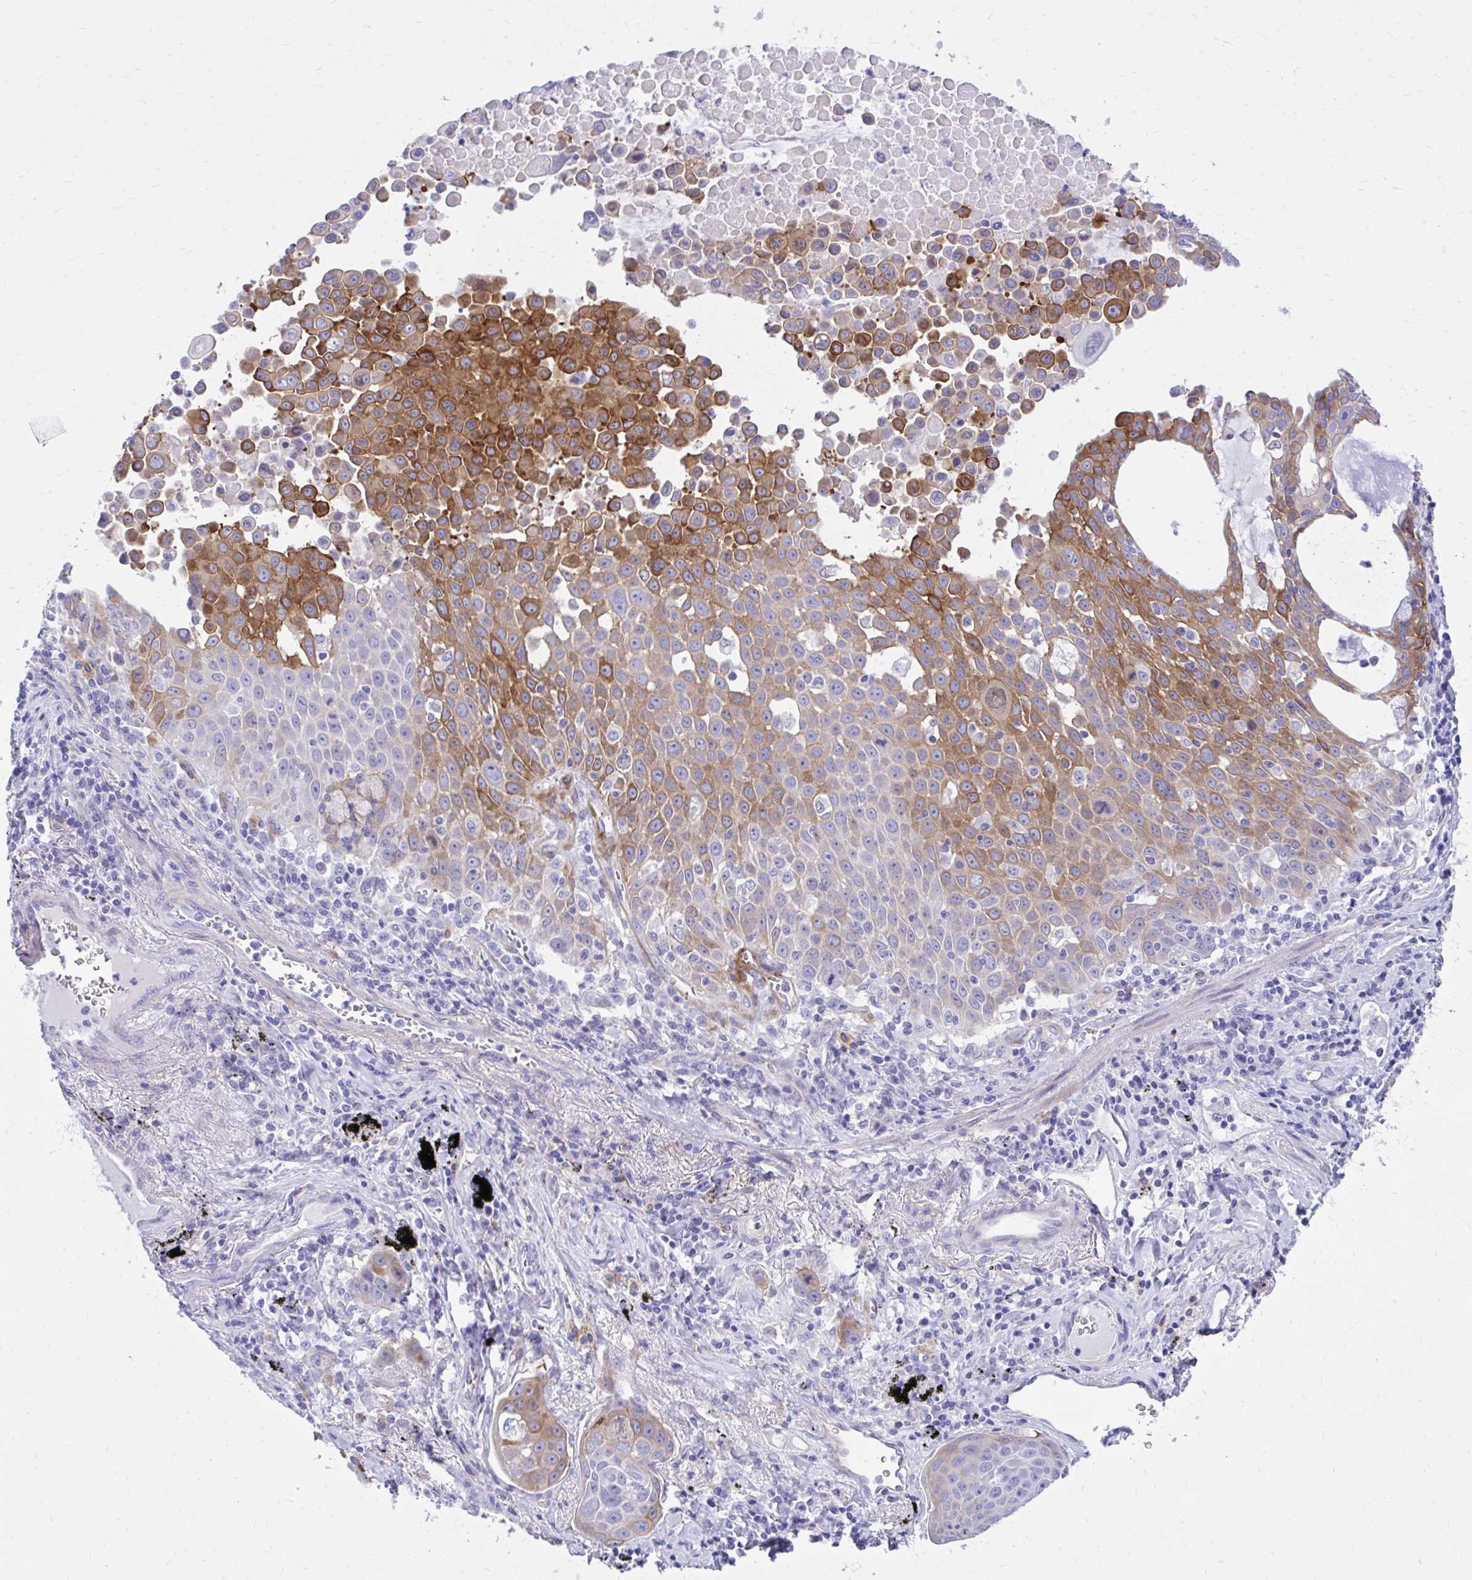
{"staining": {"intensity": "strong", "quantity": ">75%", "location": "cytoplasmic/membranous"}, "tissue": "lung cancer", "cell_type": "Tumor cells", "image_type": "cancer", "snomed": [{"axis": "morphology", "description": "Squamous cell carcinoma, NOS"}, {"axis": "morphology", "description": "Squamous cell carcinoma, metastatic, NOS"}, {"axis": "topography", "description": "Lymph node"}, {"axis": "topography", "description": "Lung"}], "caption": "A histopathology image of human lung squamous cell carcinoma stained for a protein demonstrates strong cytoplasmic/membranous brown staining in tumor cells. Nuclei are stained in blue.", "gene": "EPB41L1", "patient": {"sex": "female", "age": 62}}